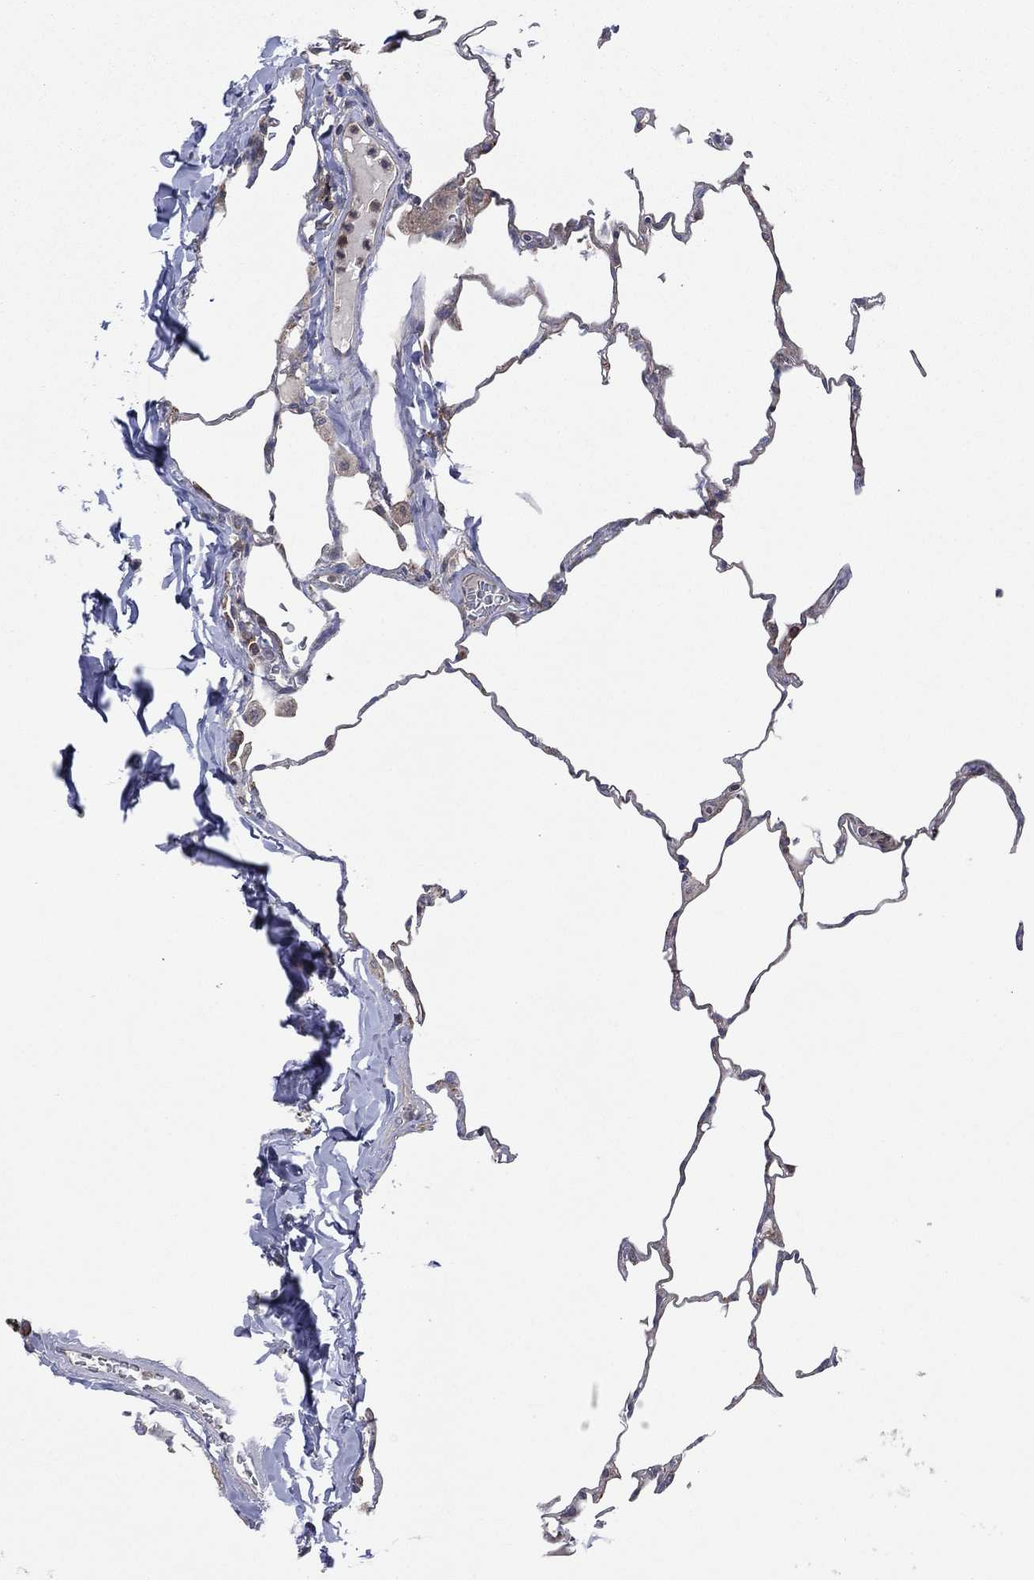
{"staining": {"intensity": "negative", "quantity": "none", "location": "none"}, "tissue": "lung", "cell_type": "Alveolar cells", "image_type": "normal", "snomed": [{"axis": "morphology", "description": "Normal tissue, NOS"}, {"axis": "morphology", "description": "Adenocarcinoma, metastatic, NOS"}, {"axis": "topography", "description": "Lung"}], "caption": "Histopathology image shows no significant protein staining in alveolar cells of normal lung.", "gene": "C2orf76", "patient": {"sex": "male", "age": 45}}